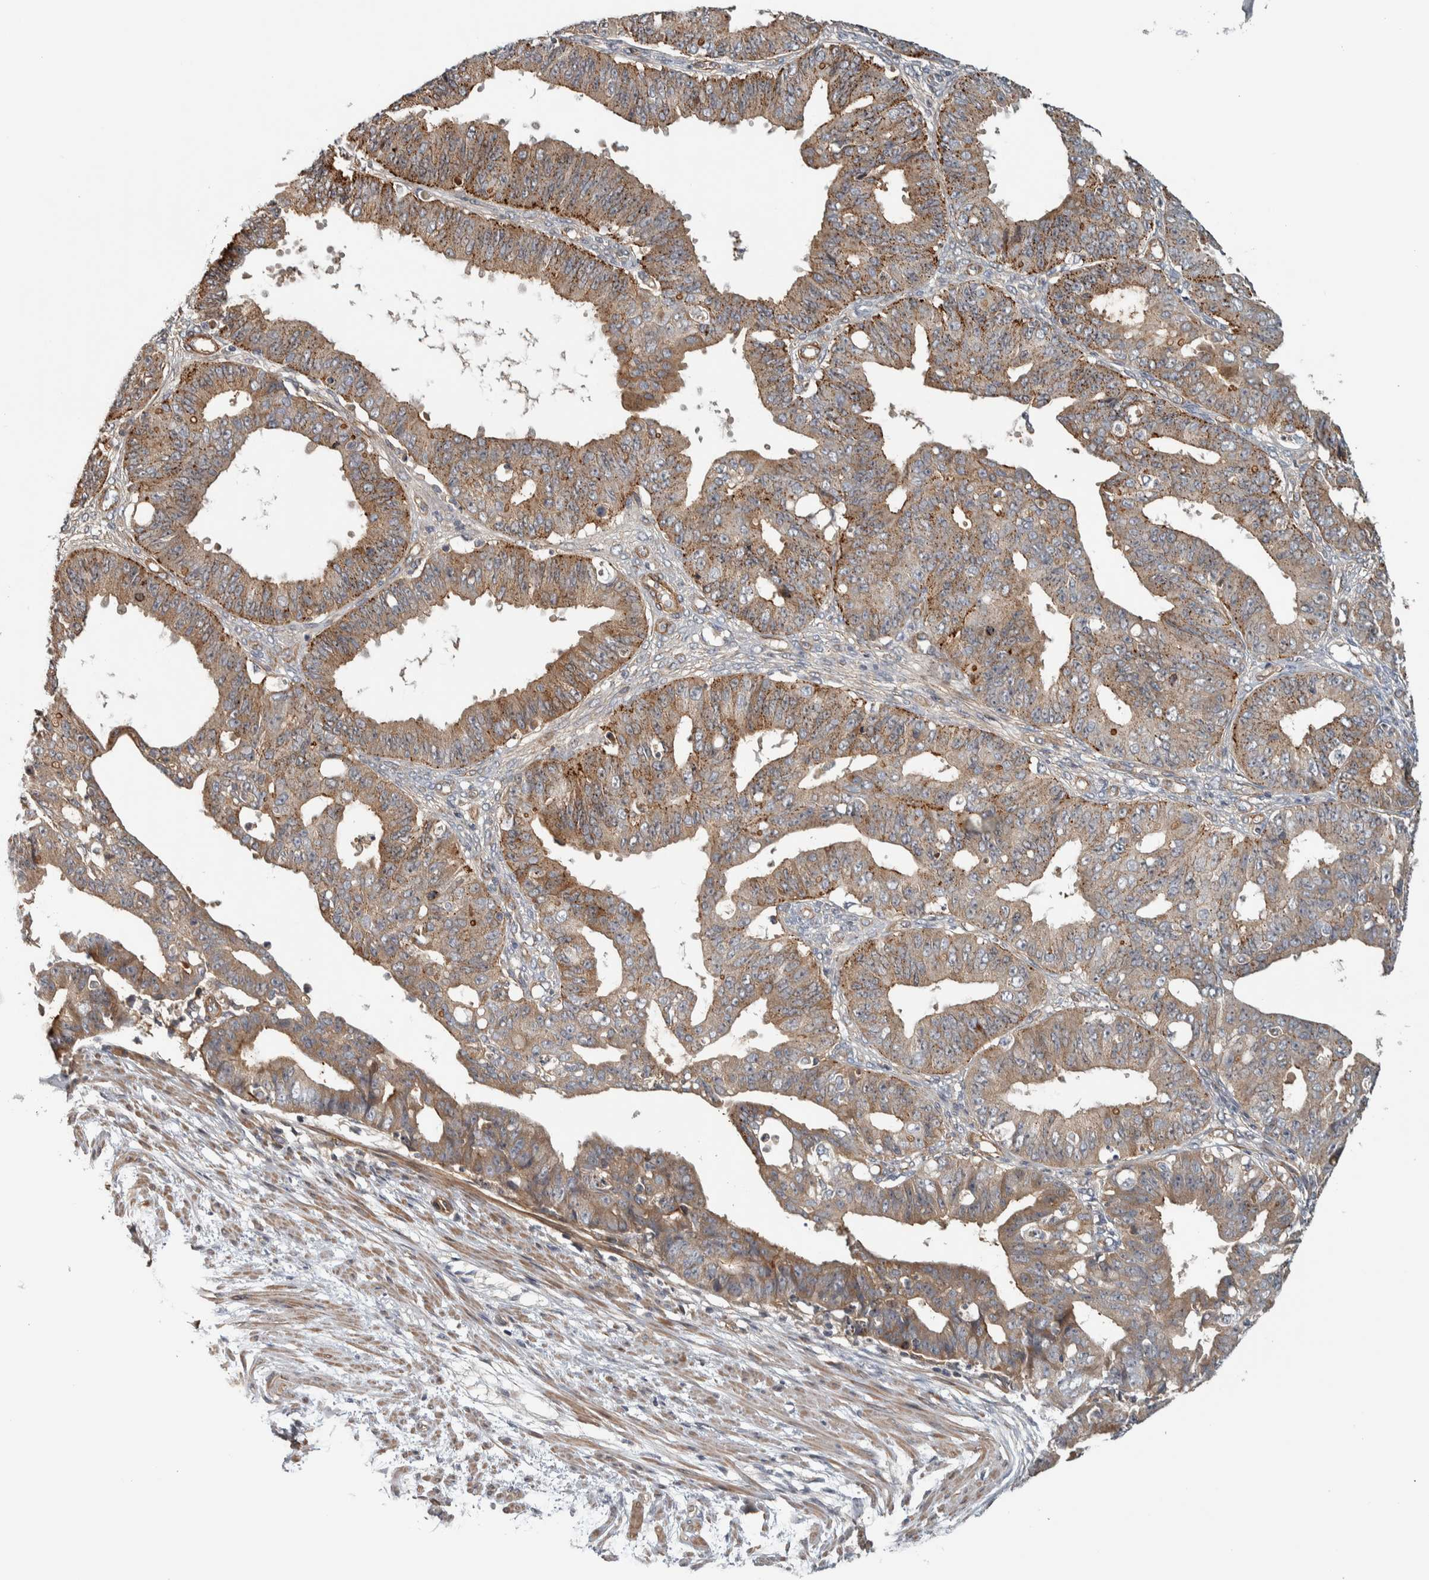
{"staining": {"intensity": "weak", "quantity": ">75%", "location": "cytoplasmic/membranous"}, "tissue": "ovarian cancer", "cell_type": "Tumor cells", "image_type": "cancer", "snomed": [{"axis": "morphology", "description": "Carcinoma, endometroid"}, {"axis": "topography", "description": "Ovary"}], "caption": "Immunohistochemical staining of human ovarian endometroid carcinoma exhibits weak cytoplasmic/membranous protein positivity in about >75% of tumor cells.", "gene": "TBC1D31", "patient": {"sex": "female", "age": 42}}